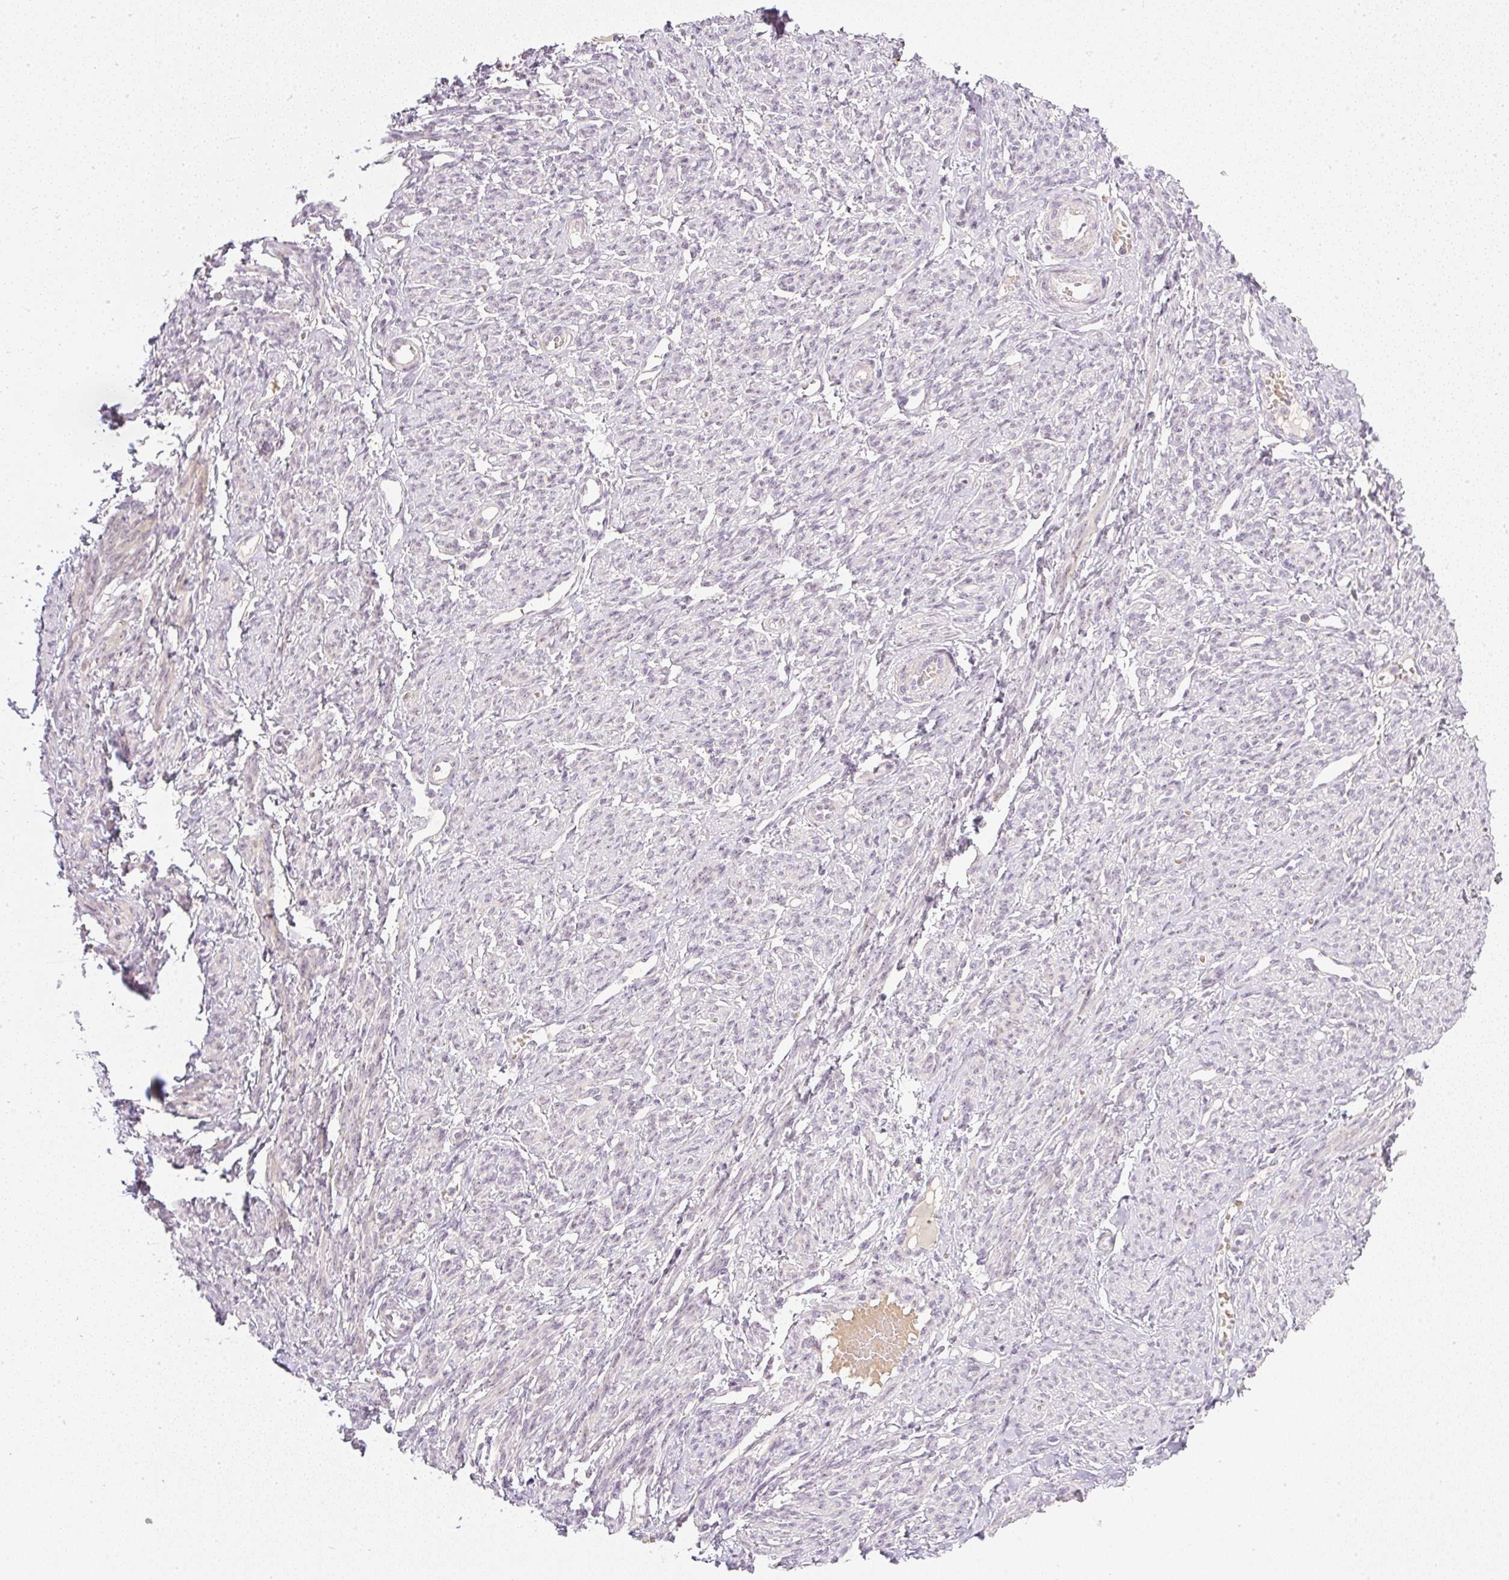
{"staining": {"intensity": "weak", "quantity": "25%-75%", "location": "nuclear"}, "tissue": "smooth muscle", "cell_type": "Smooth muscle cells", "image_type": "normal", "snomed": [{"axis": "morphology", "description": "Normal tissue, NOS"}, {"axis": "topography", "description": "Smooth muscle"}], "caption": "This histopathology image demonstrates immunohistochemistry (IHC) staining of benign human smooth muscle, with low weak nuclear staining in about 25%-75% of smooth muscle cells.", "gene": "AAR2", "patient": {"sex": "female", "age": 65}}